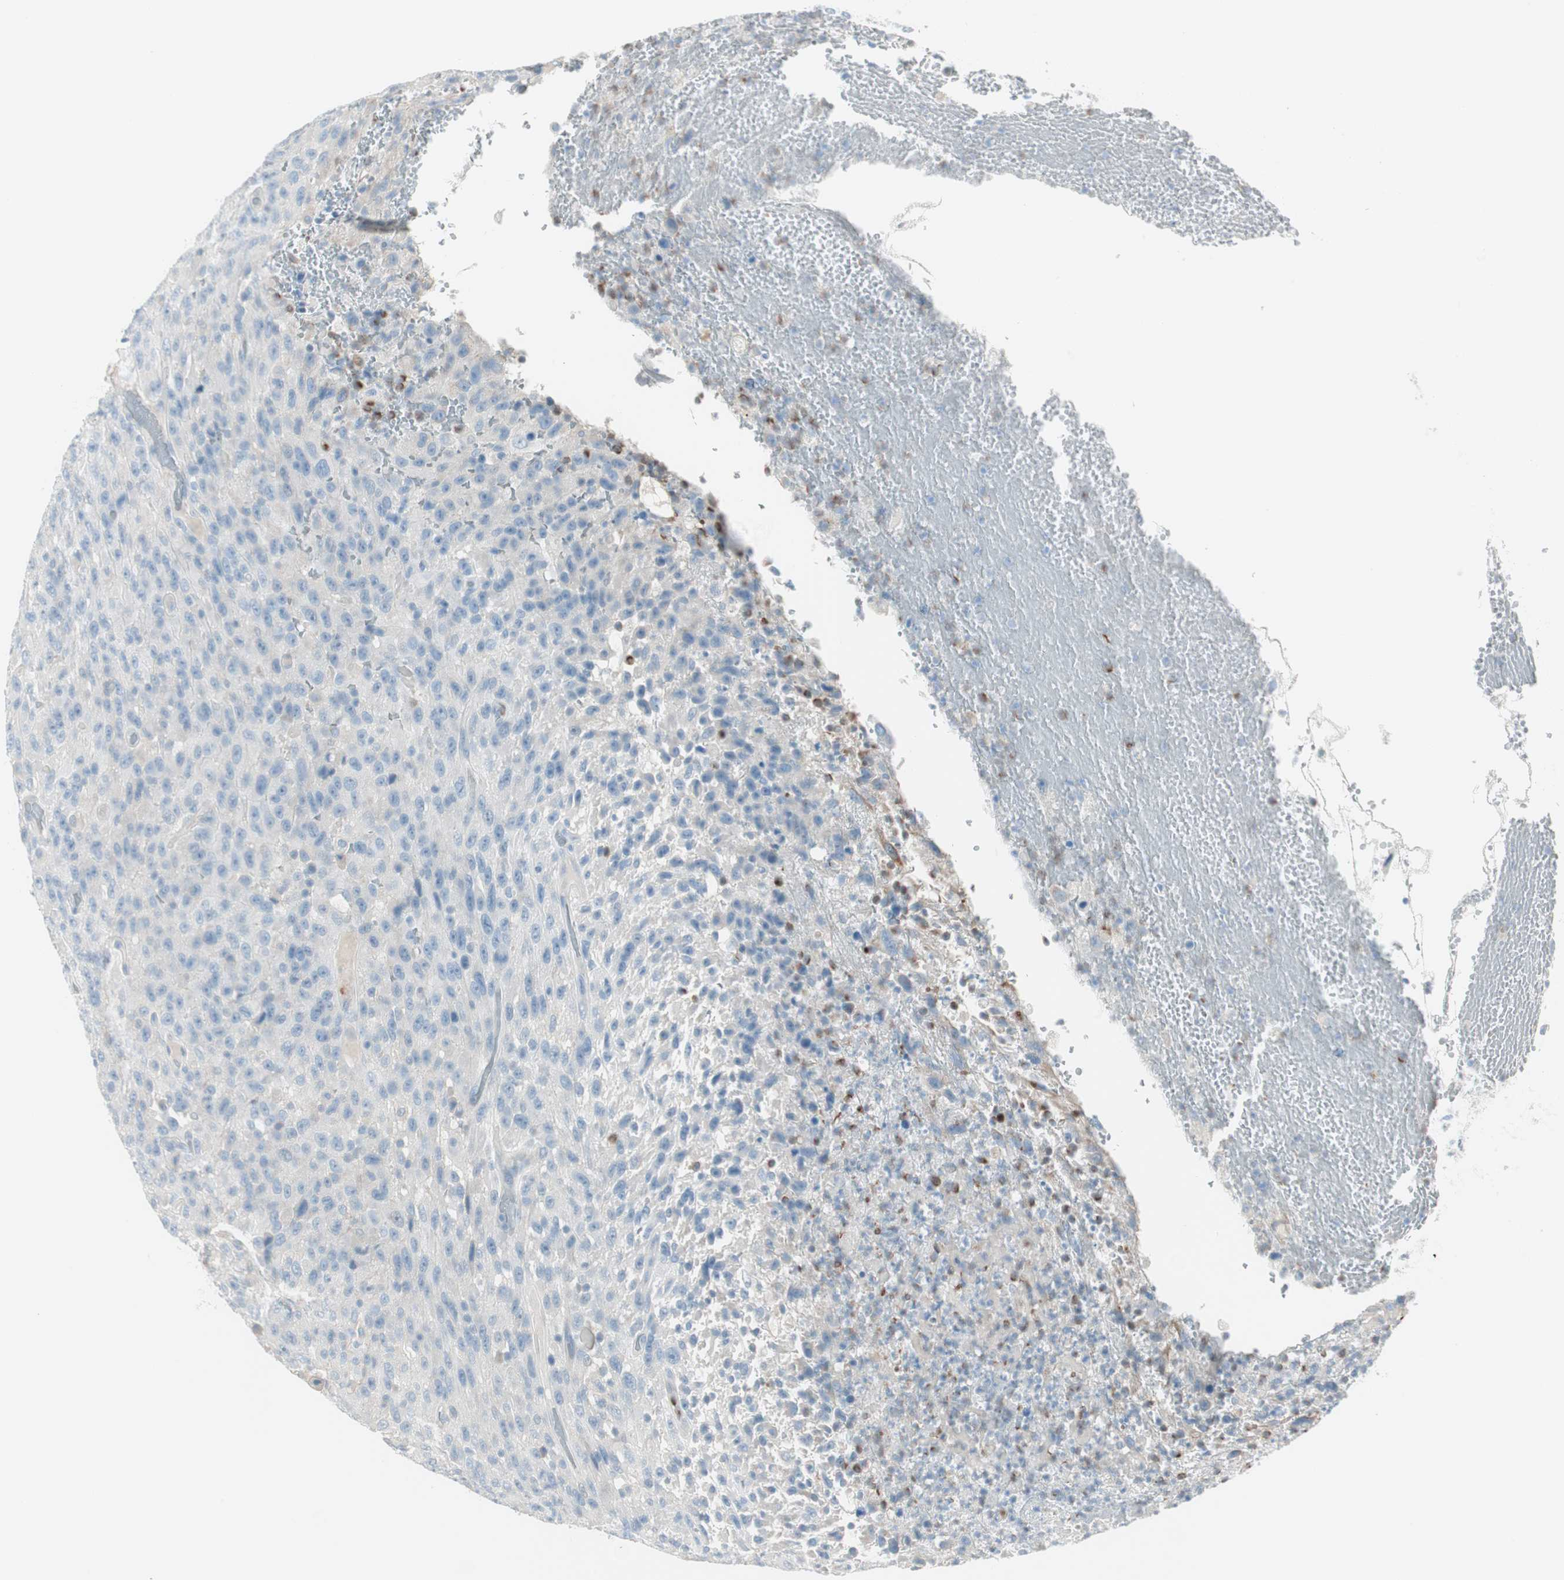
{"staining": {"intensity": "negative", "quantity": "none", "location": "none"}, "tissue": "urothelial cancer", "cell_type": "Tumor cells", "image_type": "cancer", "snomed": [{"axis": "morphology", "description": "Urothelial carcinoma, High grade"}, {"axis": "topography", "description": "Urinary bladder"}], "caption": "IHC histopathology image of urothelial cancer stained for a protein (brown), which reveals no expression in tumor cells.", "gene": "ITLN2", "patient": {"sex": "male", "age": 66}}